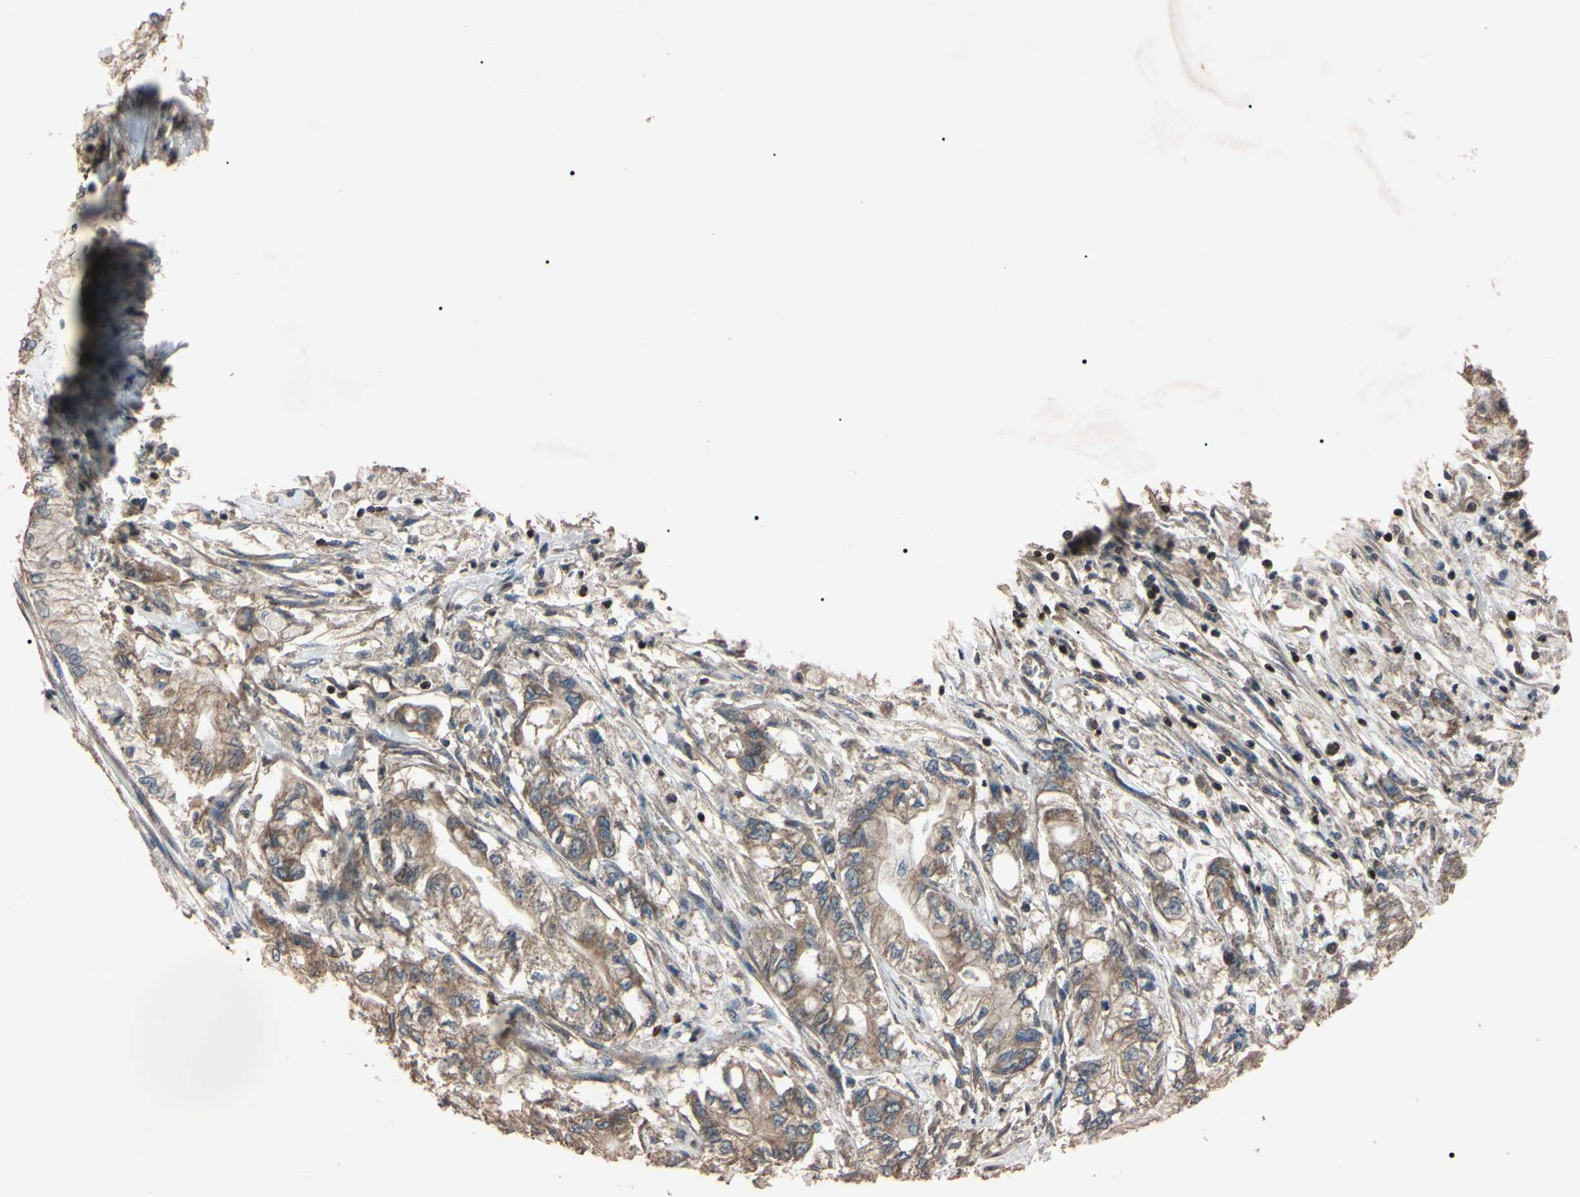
{"staining": {"intensity": "moderate", "quantity": "25%-75%", "location": "cytoplasmic/membranous,nuclear"}, "tissue": "pancreatic cancer", "cell_type": "Tumor cells", "image_type": "cancer", "snomed": [{"axis": "morphology", "description": "Adenocarcinoma, NOS"}, {"axis": "topography", "description": "Pancreas"}], "caption": "Pancreatic adenocarcinoma tissue displays moderate cytoplasmic/membranous and nuclear expression in approximately 25%-75% of tumor cells, visualized by immunohistochemistry.", "gene": "TNFRSF1A", "patient": {"sex": "male", "age": 70}}